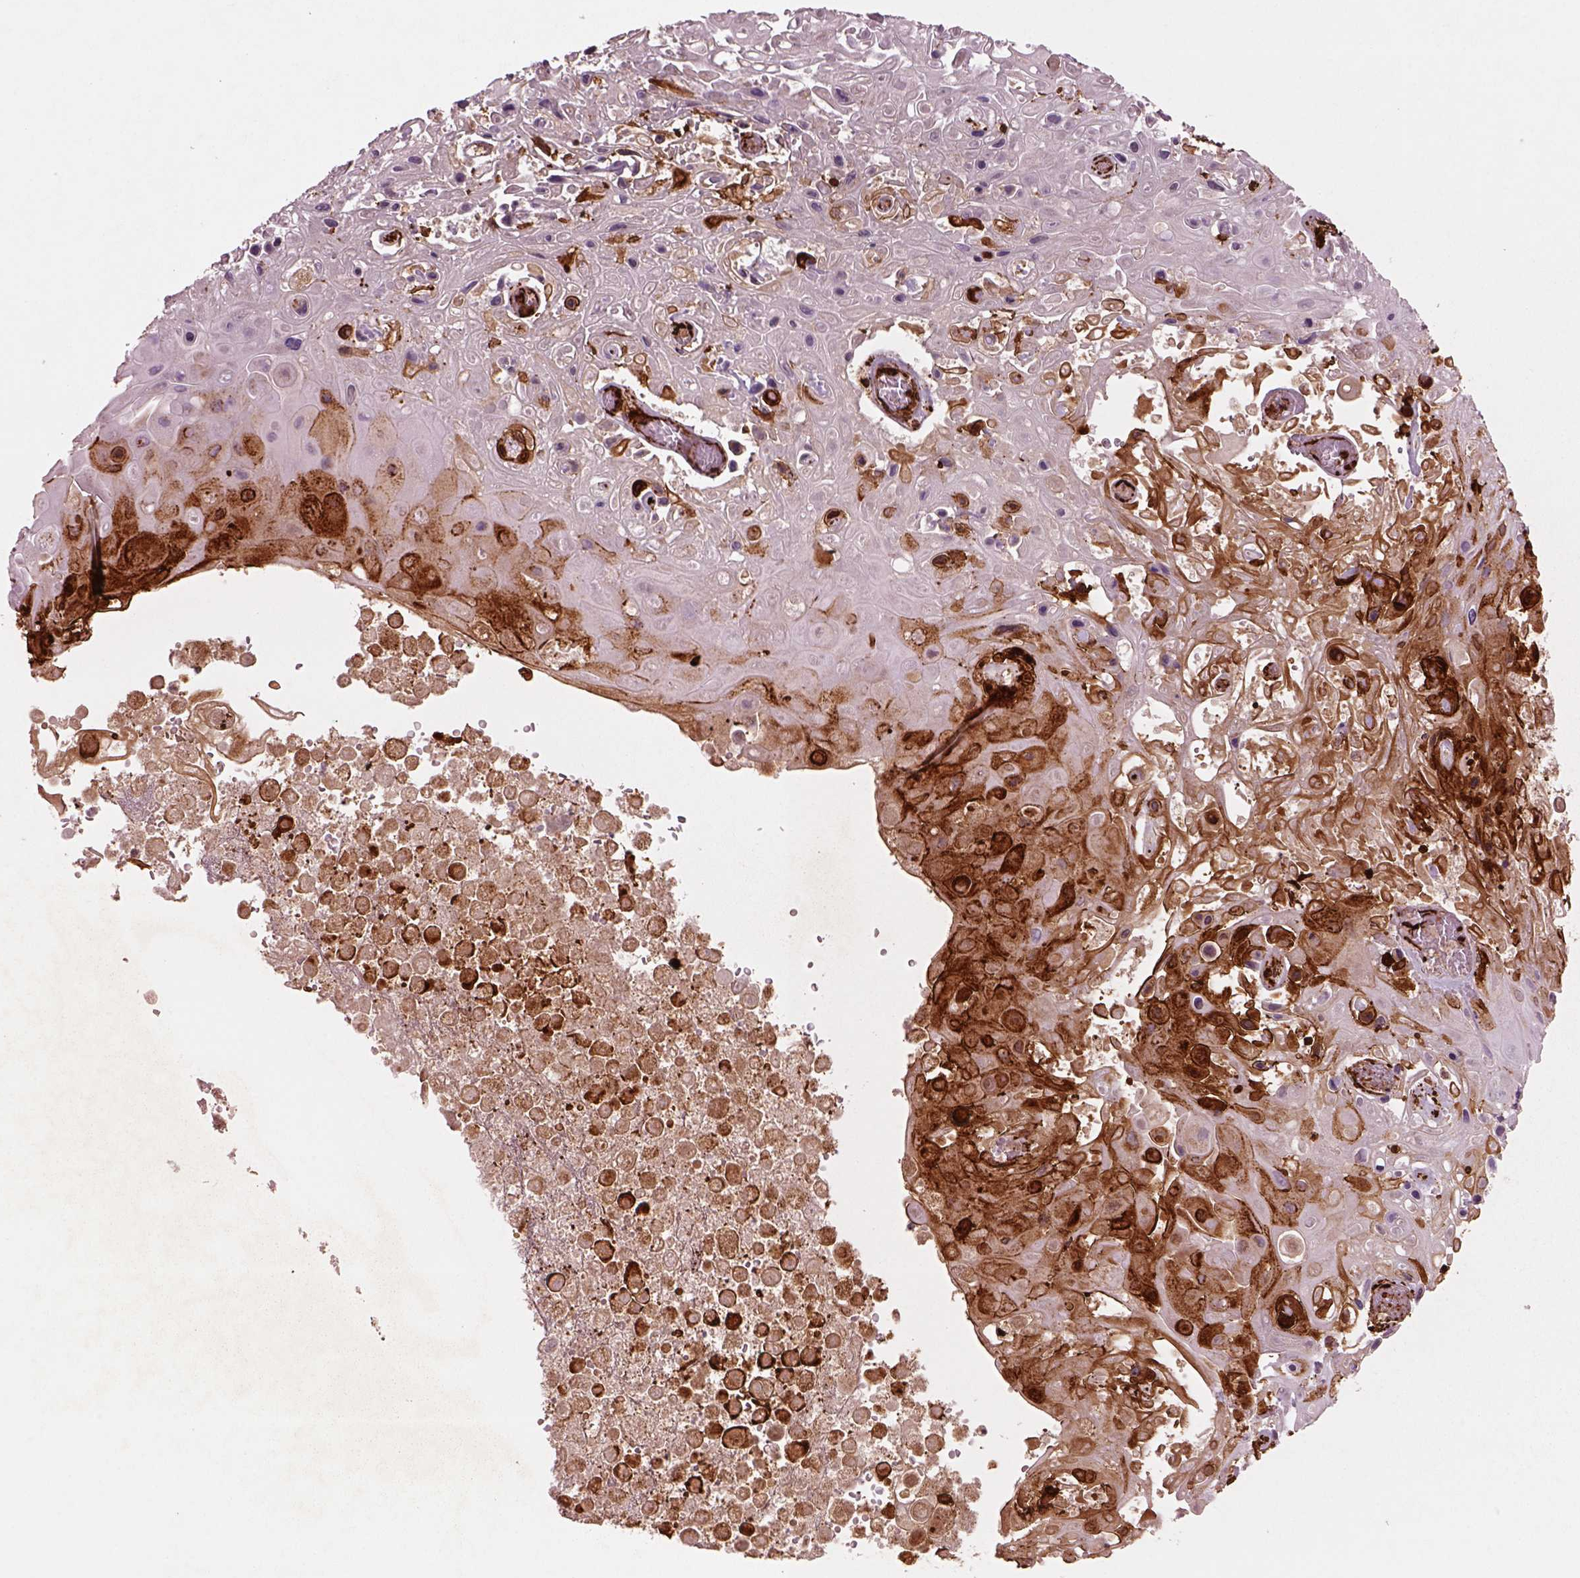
{"staining": {"intensity": "weak", "quantity": "<25%", "location": "cytoplasmic/membranous"}, "tissue": "skin cancer", "cell_type": "Tumor cells", "image_type": "cancer", "snomed": [{"axis": "morphology", "description": "Squamous cell carcinoma, NOS"}, {"axis": "topography", "description": "Skin"}], "caption": "Skin squamous cell carcinoma stained for a protein using immunohistochemistry (IHC) reveals no positivity tumor cells.", "gene": "SLC25A5", "patient": {"sex": "male", "age": 82}}